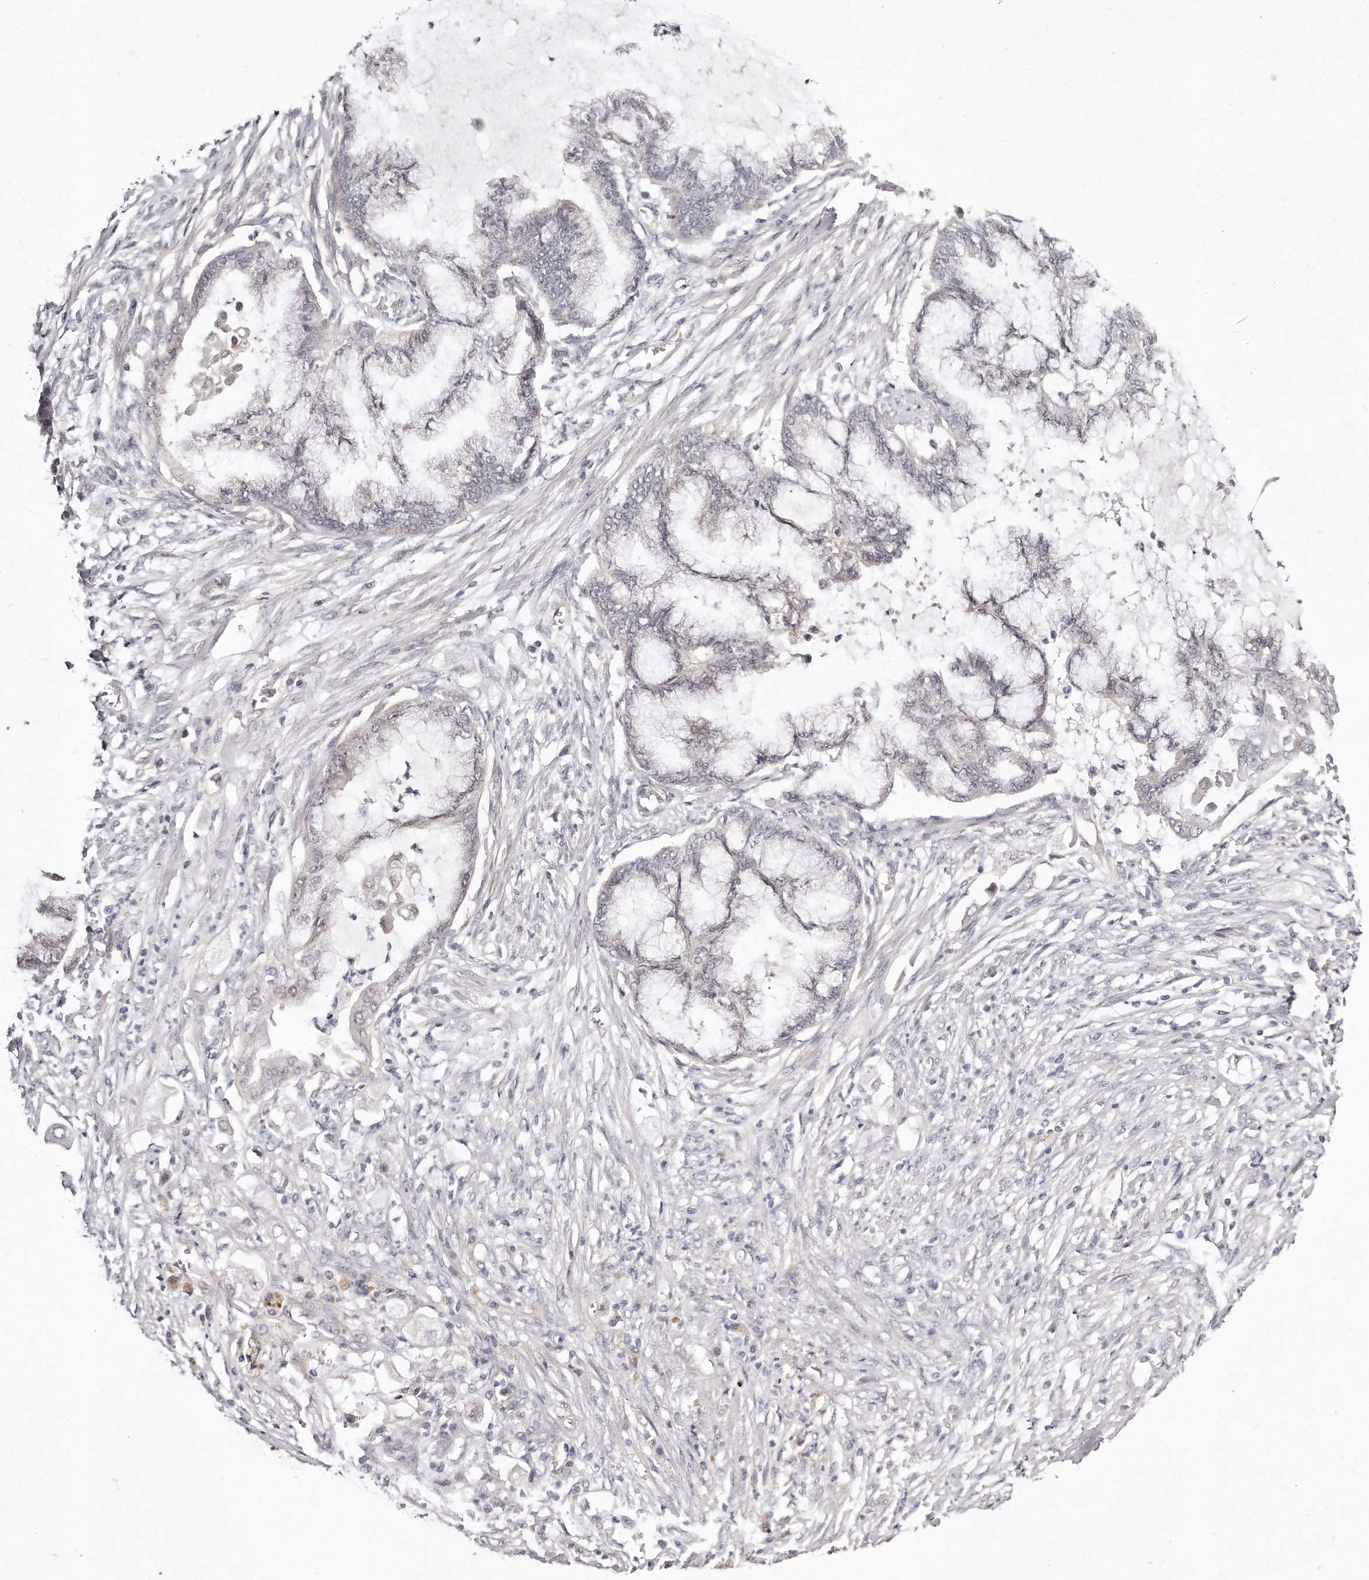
{"staining": {"intensity": "negative", "quantity": "none", "location": "none"}, "tissue": "endometrial cancer", "cell_type": "Tumor cells", "image_type": "cancer", "snomed": [{"axis": "morphology", "description": "Adenocarcinoma, NOS"}, {"axis": "topography", "description": "Endometrium"}], "caption": "The IHC image has no significant staining in tumor cells of endometrial cancer tissue.", "gene": "CASZ1", "patient": {"sex": "female", "age": 86}}